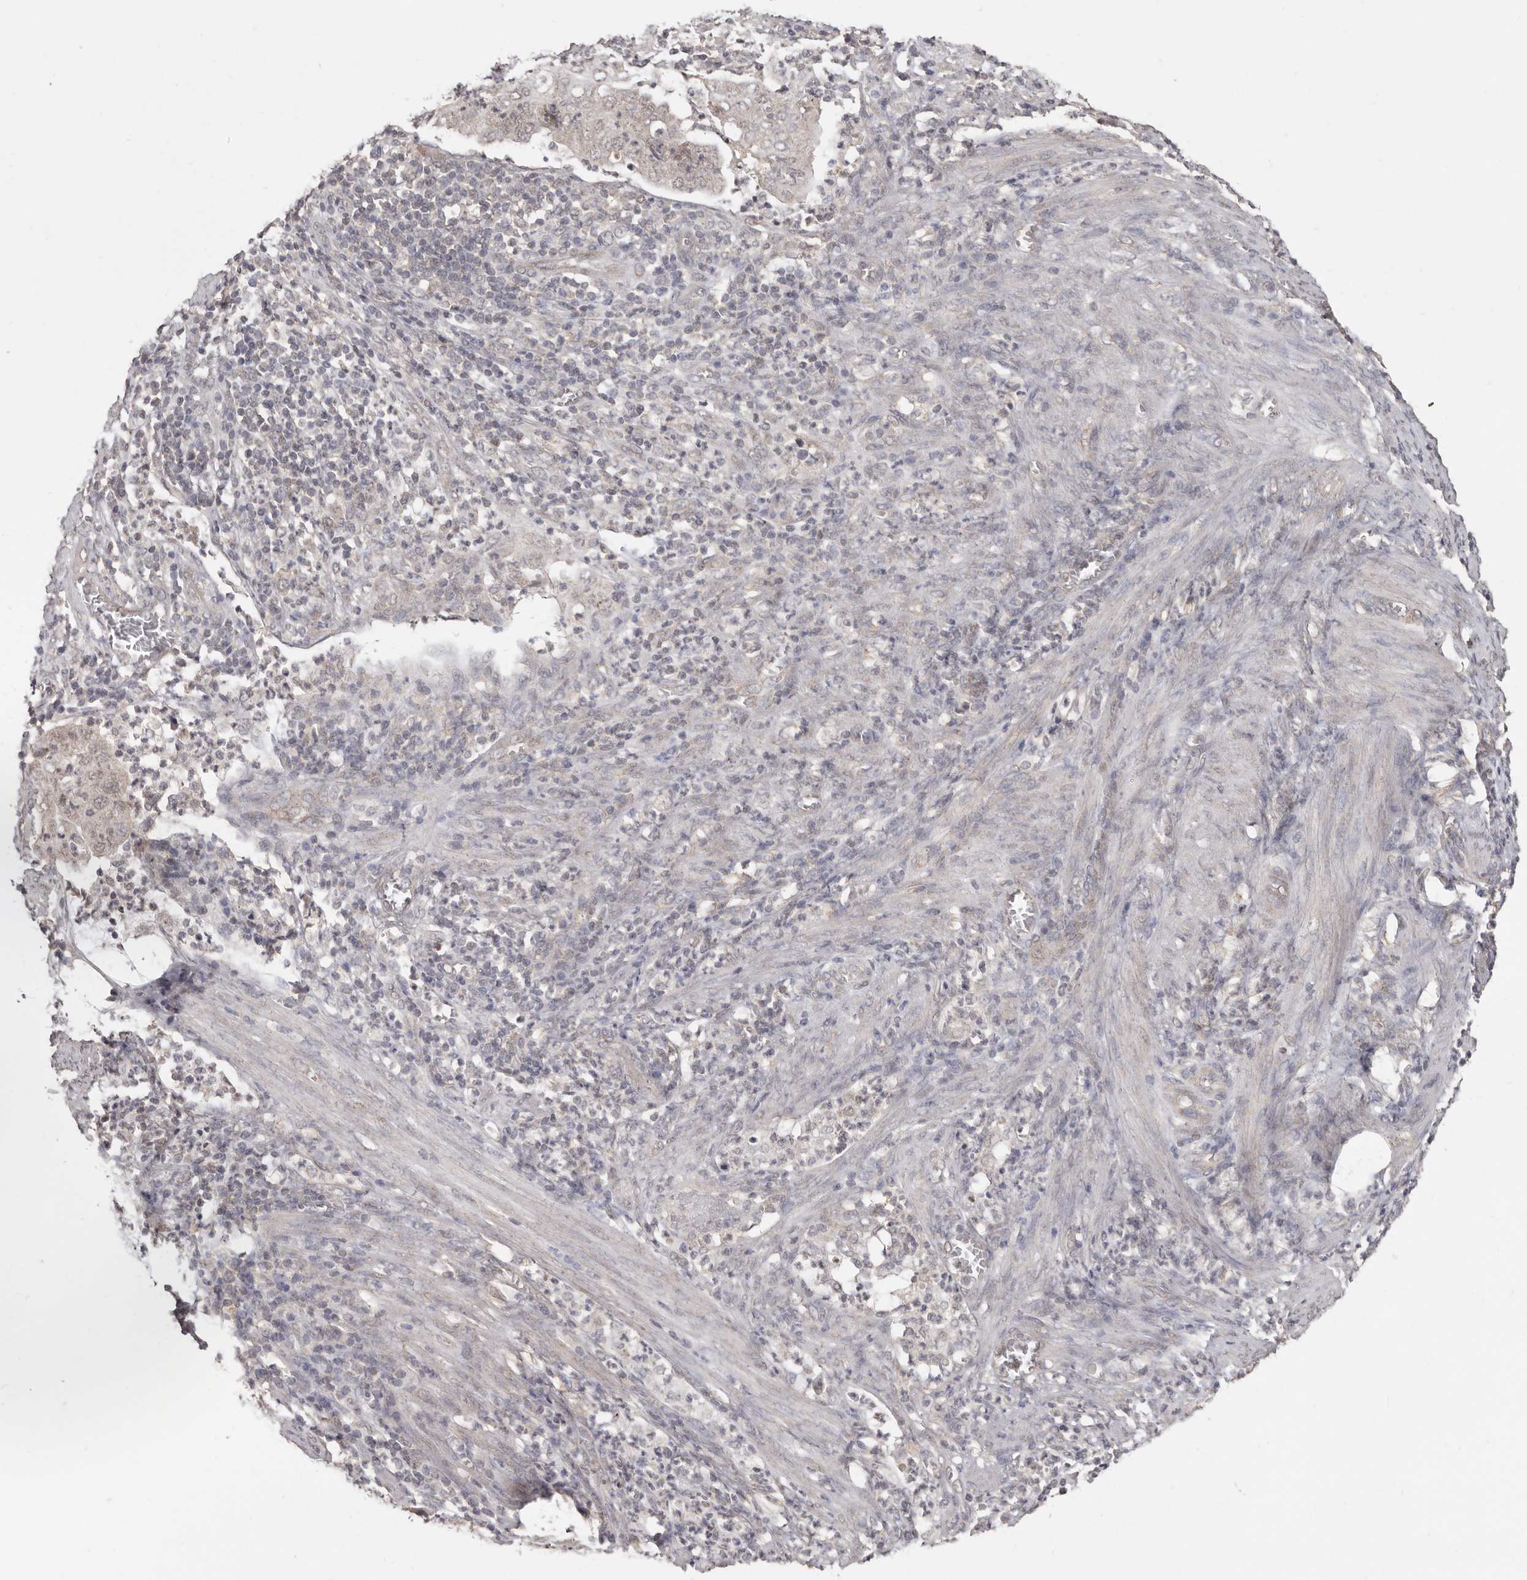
{"staining": {"intensity": "weak", "quantity": ">75%", "location": "nuclear"}, "tissue": "endometrial cancer", "cell_type": "Tumor cells", "image_type": "cancer", "snomed": [{"axis": "morphology", "description": "Adenocarcinoma, NOS"}, {"axis": "topography", "description": "Endometrium"}], "caption": "Adenocarcinoma (endometrial) stained with immunohistochemistry (IHC) exhibits weak nuclear staining in about >75% of tumor cells. The staining was performed using DAB to visualize the protein expression in brown, while the nuclei were stained in blue with hematoxylin (Magnification: 20x).", "gene": "LINGO2", "patient": {"sex": "female", "age": 51}}